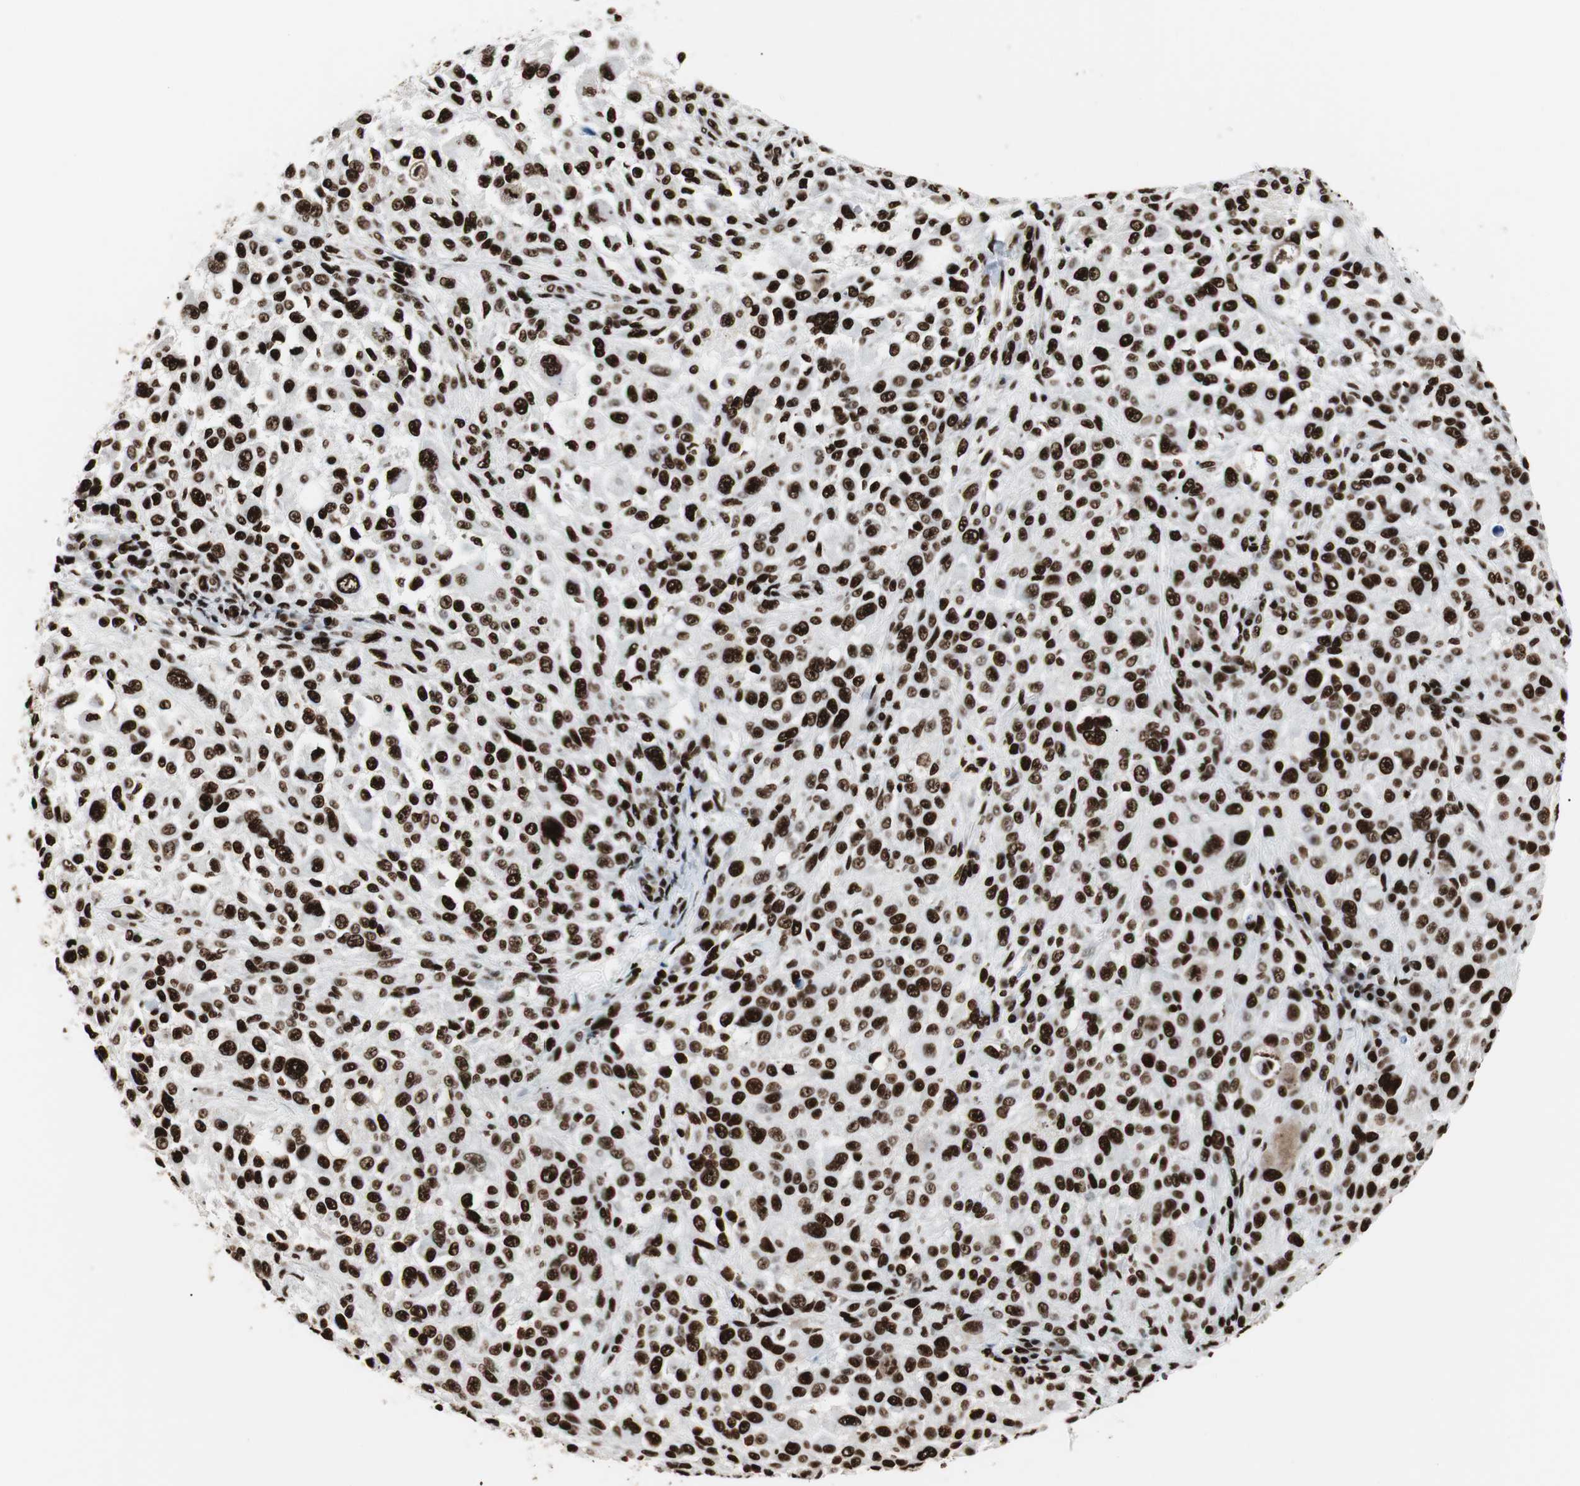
{"staining": {"intensity": "strong", "quantity": ">75%", "location": "nuclear"}, "tissue": "melanoma", "cell_type": "Tumor cells", "image_type": "cancer", "snomed": [{"axis": "morphology", "description": "Necrosis, NOS"}, {"axis": "morphology", "description": "Malignant melanoma, NOS"}, {"axis": "topography", "description": "Skin"}], "caption": "Immunohistochemical staining of human melanoma shows high levels of strong nuclear positivity in approximately >75% of tumor cells. Nuclei are stained in blue.", "gene": "MTA2", "patient": {"sex": "female", "age": 87}}